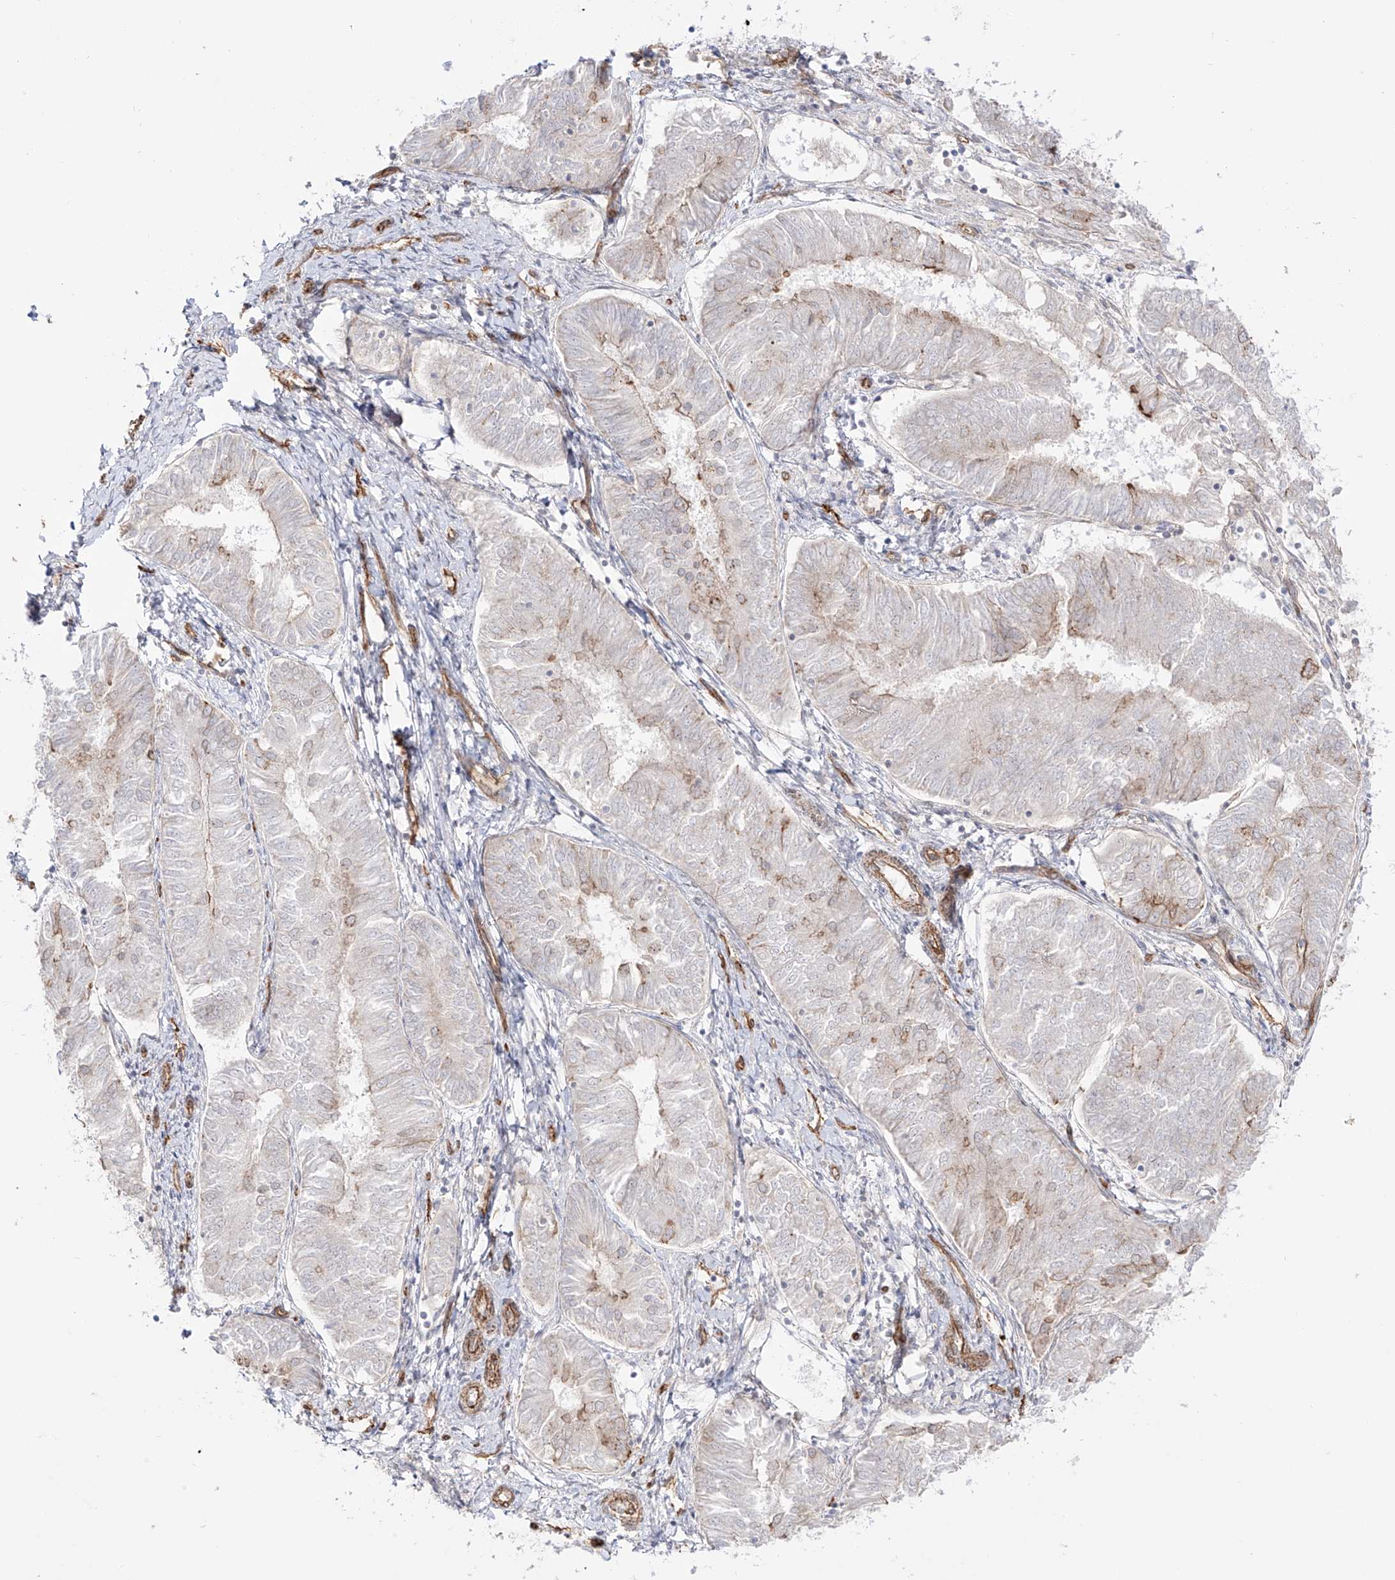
{"staining": {"intensity": "negative", "quantity": "none", "location": "none"}, "tissue": "endometrial cancer", "cell_type": "Tumor cells", "image_type": "cancer", "snomed": [{"axis": "morphology", "description": "Adenocarcinoma, NOS"}, {"axis": "topography", "description": "Endometrium"}], "caption": "IHC histopathology image of human endometrial adenocarcinoma stained for a protein (brown), which demonstrates no positivity in tumor cells.", "gene": "ZNF180", "patient": {"sex": "female", "age": 58}}